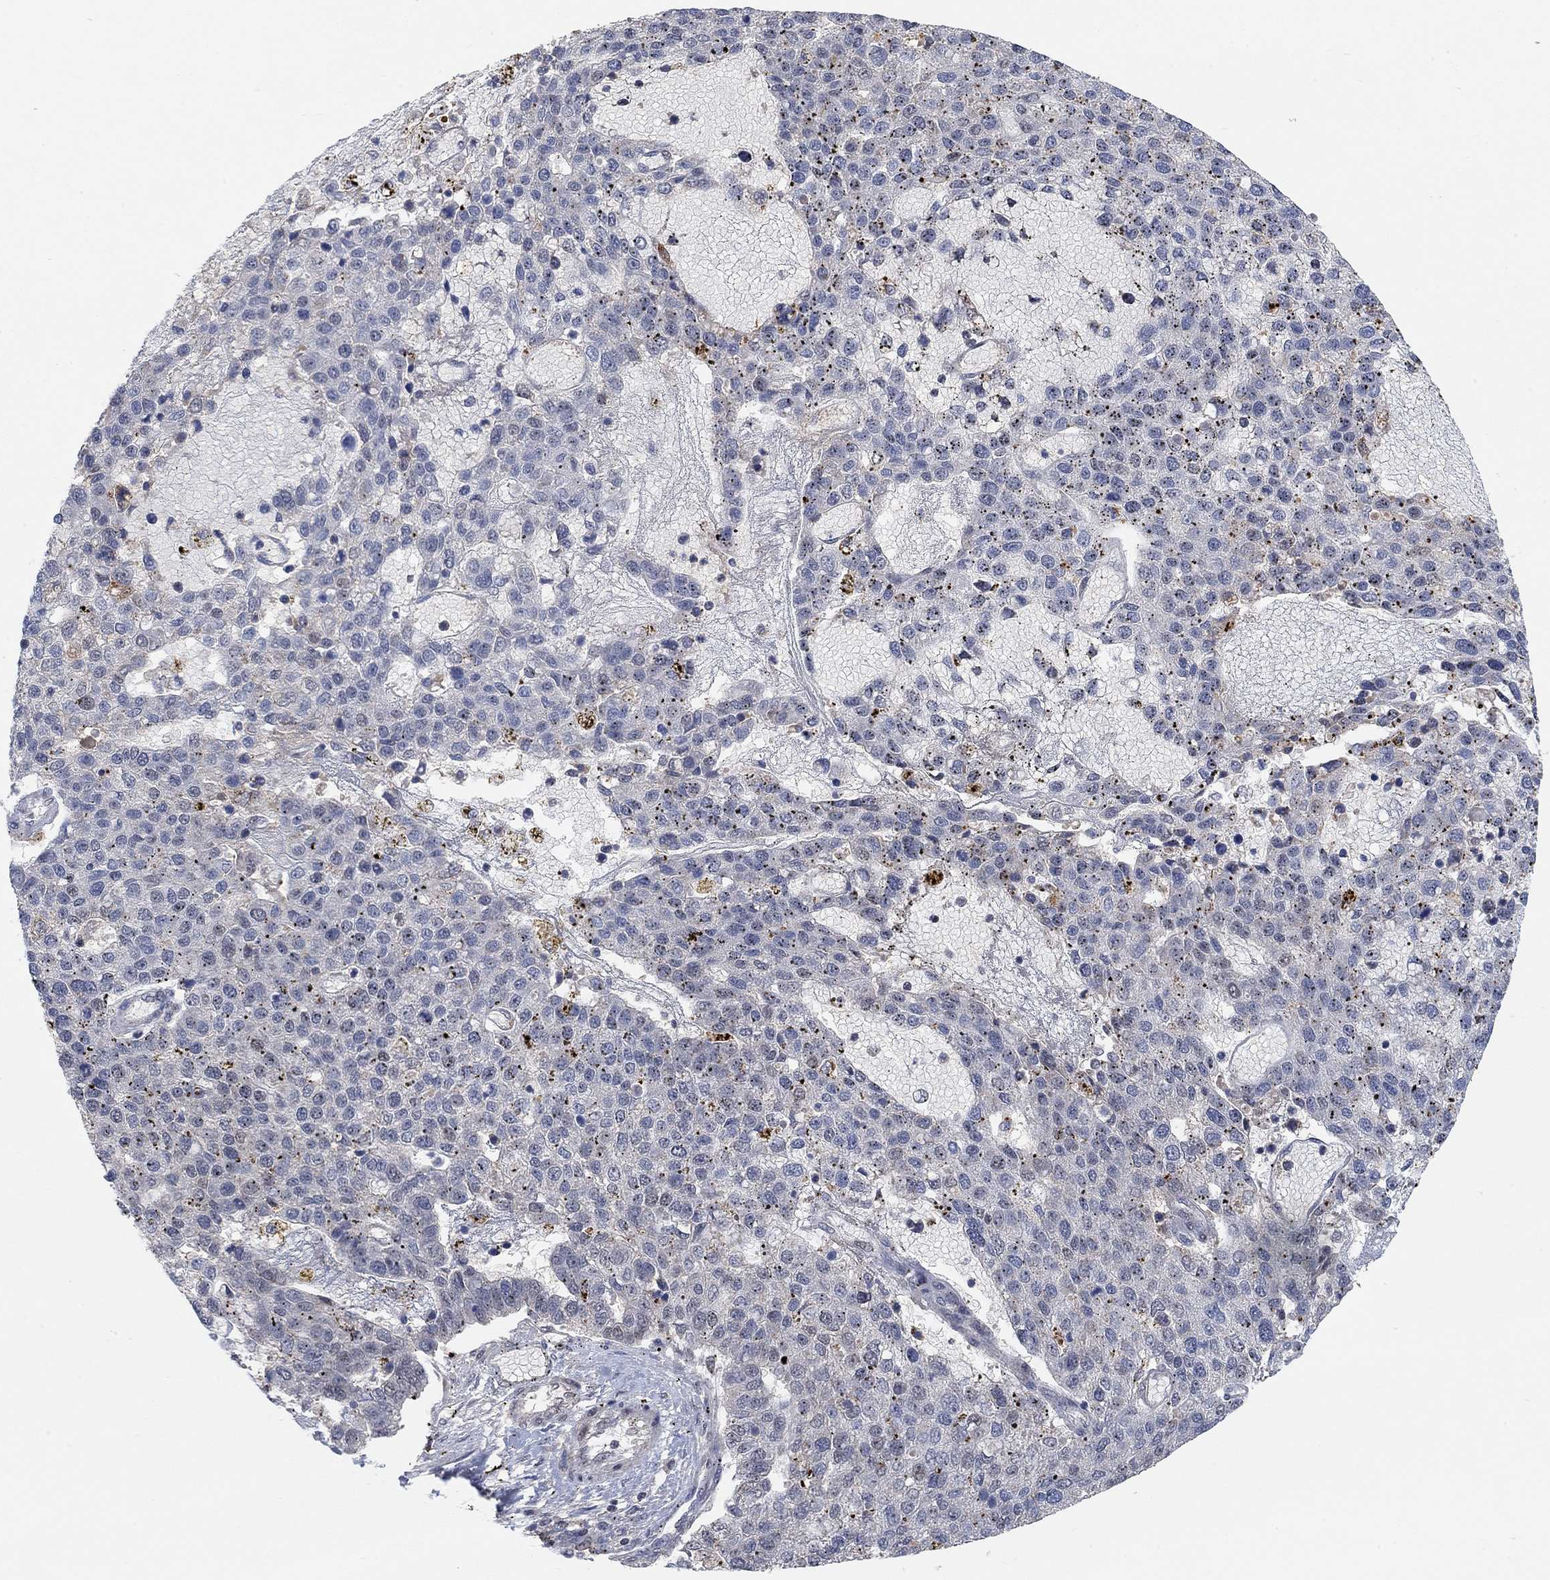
{"staining": {"intensity": "negative", "quantity": "none", "location": "none"}, "tissue": "pancreatic cancer", "cell_type": "Tumor cells", "image_type": "cancer", "snomed": [{"axis": "morphology", "description": "Adenocarcinoma, NOS"}, {"axis": "topography", "description": "Pancreas"}], "caption": "IHC image of pancreatic cancer stained for a protein (brown), which shows no expression in tumor cells.", "gene": "THAP8", "patient": {"sex": "female", "age": 61}}